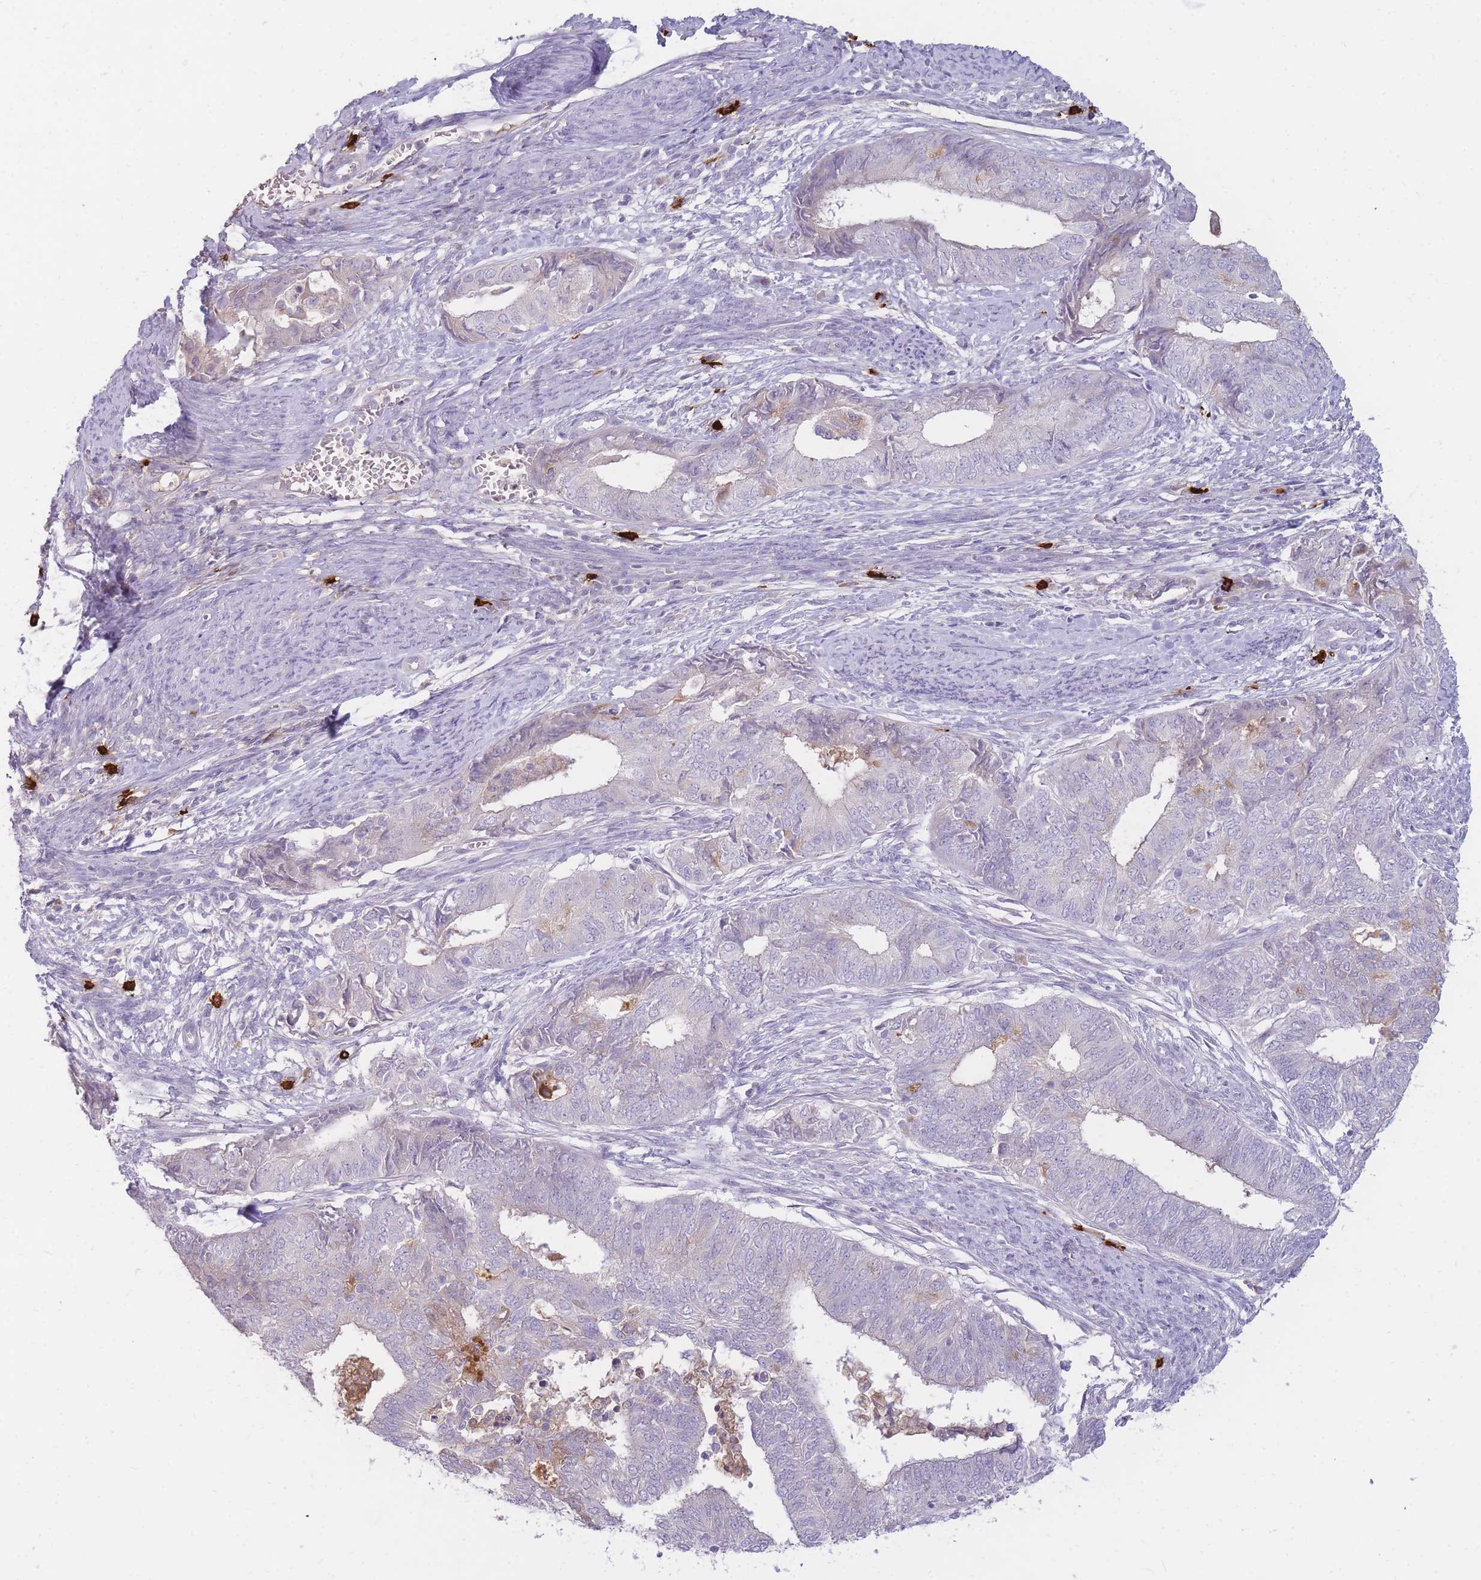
{"staining": {"intensity": "negative", "quantity": "none", "location": "none"}, "tissue": "endometrial cancer", "cell_type": "Tumor cells", "image_type": "cancer", "snomed": [{"axis": "morphology", "description": "Adenocarcinoma, NOS"}, {"axis": "topography", "description": "Endometrium"}], "caption": "Immunohistochemical staining of endometrial cancer (adenocarcinoma) shows no significant positivity in tumor cells.", "gene": "TPSD1", "patient": {"sex": "female", "age": 62}}